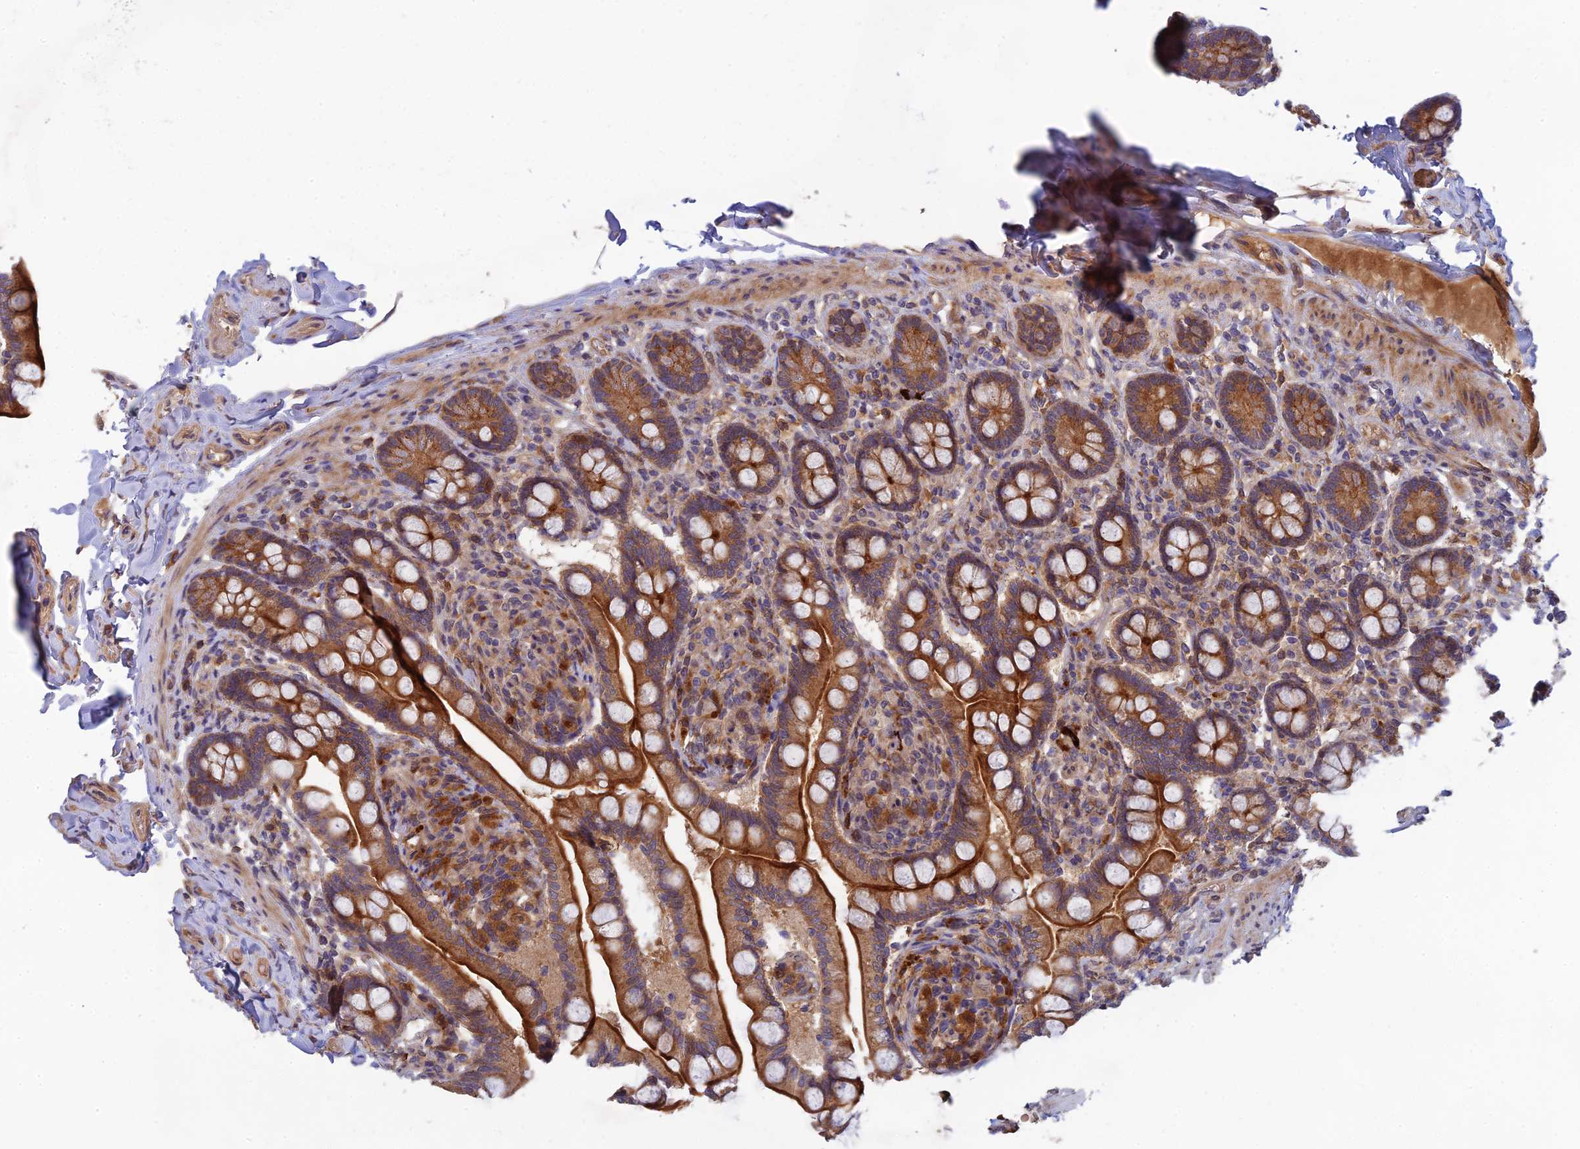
{"staining": {"intensity": "strong", "quantity": ">75%", "location": "cytoplasmic/membranous"}, "tissue": "small intestine", "cell_type": "Glandular cells", "image_type": "normal", "snomed": [{"axis": "morphology", "description": "Normal tissue, NOS"}, {"axis": "topography", "description": "Small intestine"}], "caption": "Protein expression analysis of unremarkable human small intestine reveals strong cytoplasmic/membranous positivity in approximately >75% of glandular cells. The protein is stained brown, and the nuclei are stained in blue (DAB (3,3'-diaminobenzidine) IHC with brightfield microscopy, high magnification).", "gene": "FAM151B", "patient": {"sex": "female", "age": 64}}